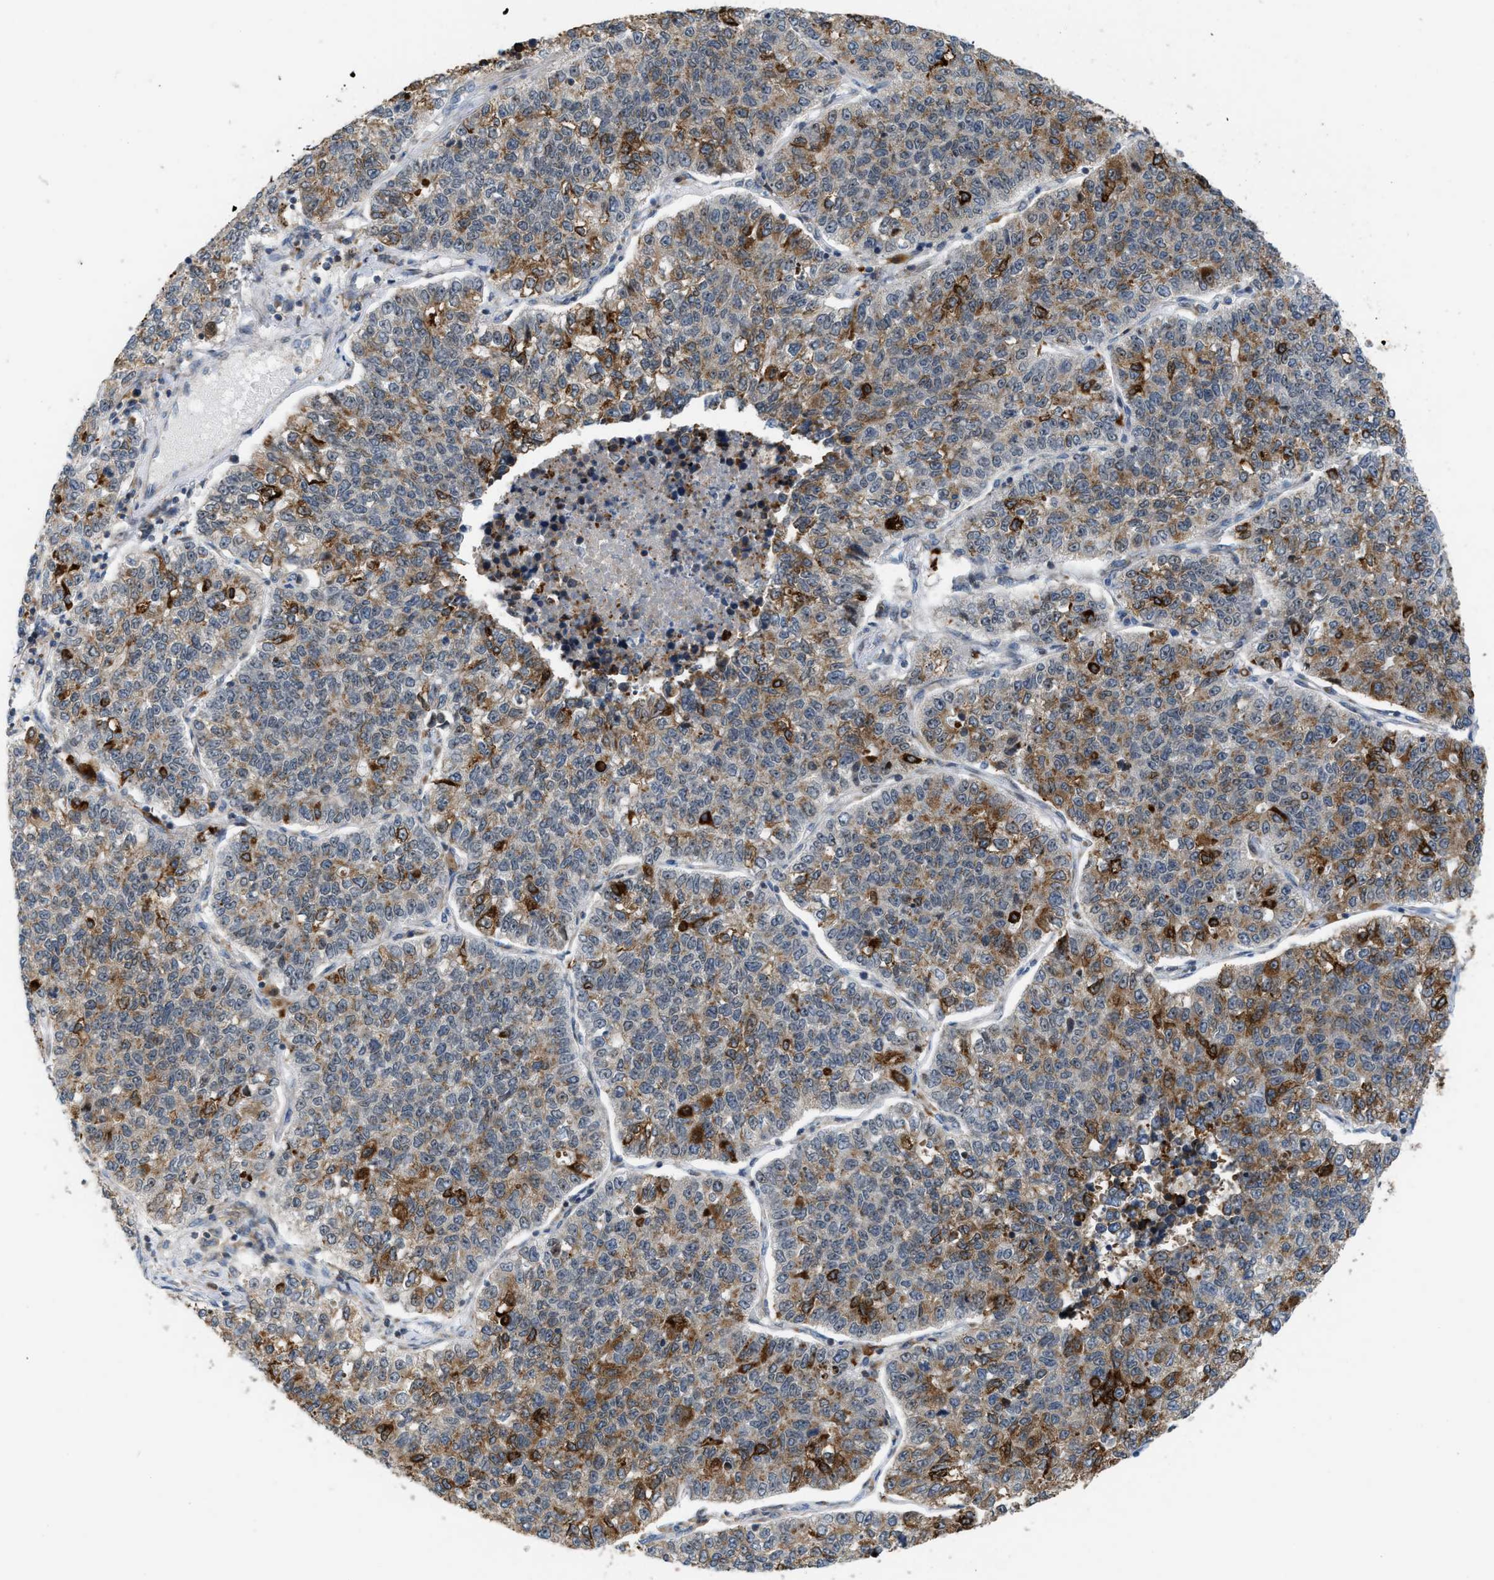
{"staining": {"intensity": "moderate", "quantity": "<25%", "location": "cytoplasmic/membranous"}, "tissue": "lung cancer", "cell_type": "Tumor cells", "image_type": "cancer", "snomed": [{"axis": "morphology", "description": "Adenocarcinoma, NOS"}, {"axis": "topography", "description": "Lung"}], "caption": "There is low levels of moderate cytoplasmic/membranous staining in tumor cells of lung adenocarcinoma, as demonstrated by immunohistochemical staining (brown color).", "gene": "DIPK1A", "patient": {"sex": "male", "age": 49}}